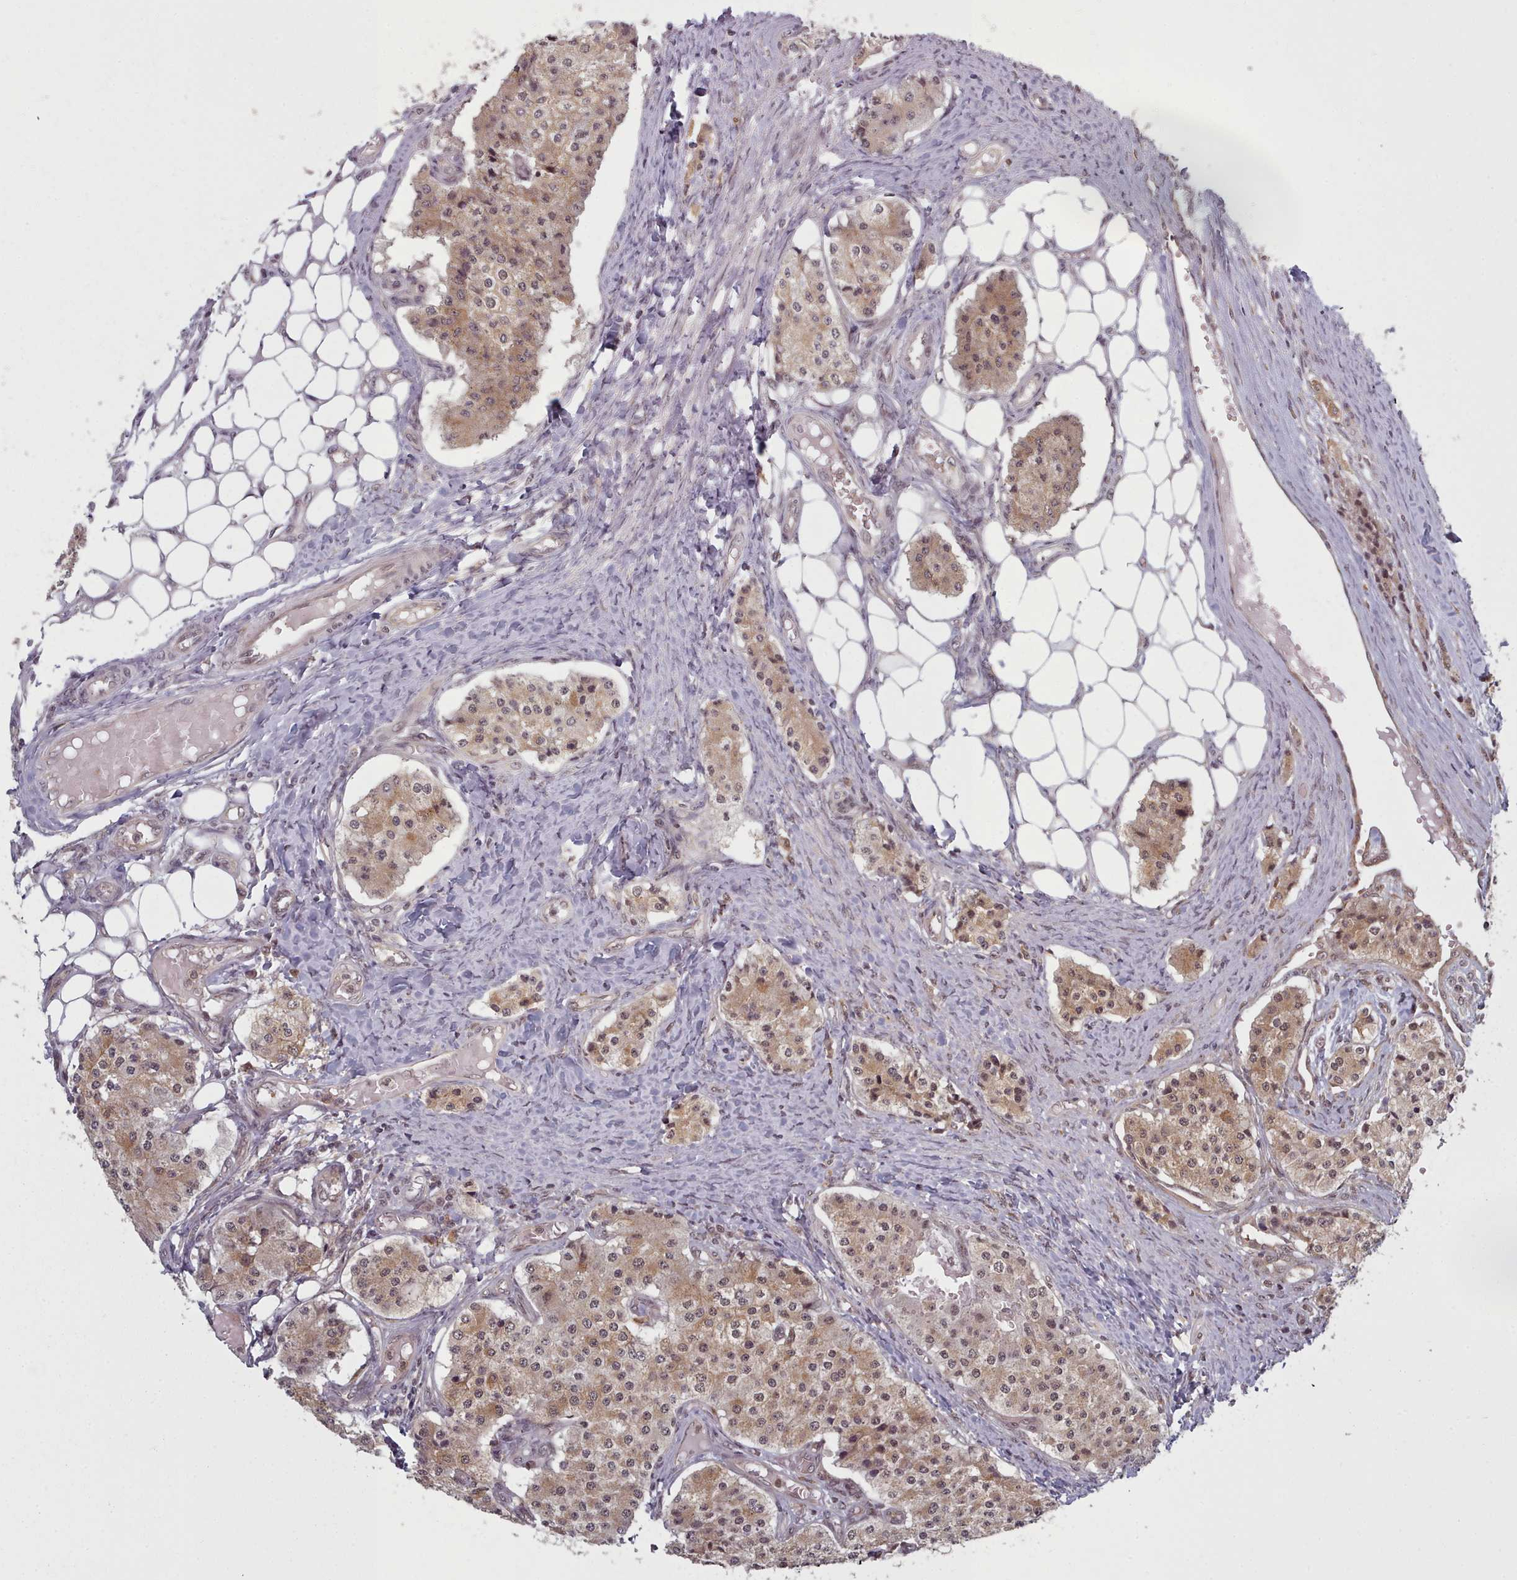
{"staining": {"intensity": "moderate", "quantity": ">75%", "location": "cytoplasmic/membranous,nuclear"}, "tissue": "carcinoid", "cell_type": "Tumor cells", "image_type": "cancer", "snomed": [{"axis": "morphology", "description": "Carcinoid, malignant, NOS"}, {"axis": "topography", "description": "Colon"}], "caption": "Protein staining displays moderate cytoplasmic/membranous and nuclear staining in approximately >75% of tumor cells in carcinoid.", "gene": "DHX8", "patient": {"sex": "female", "age": 52}}